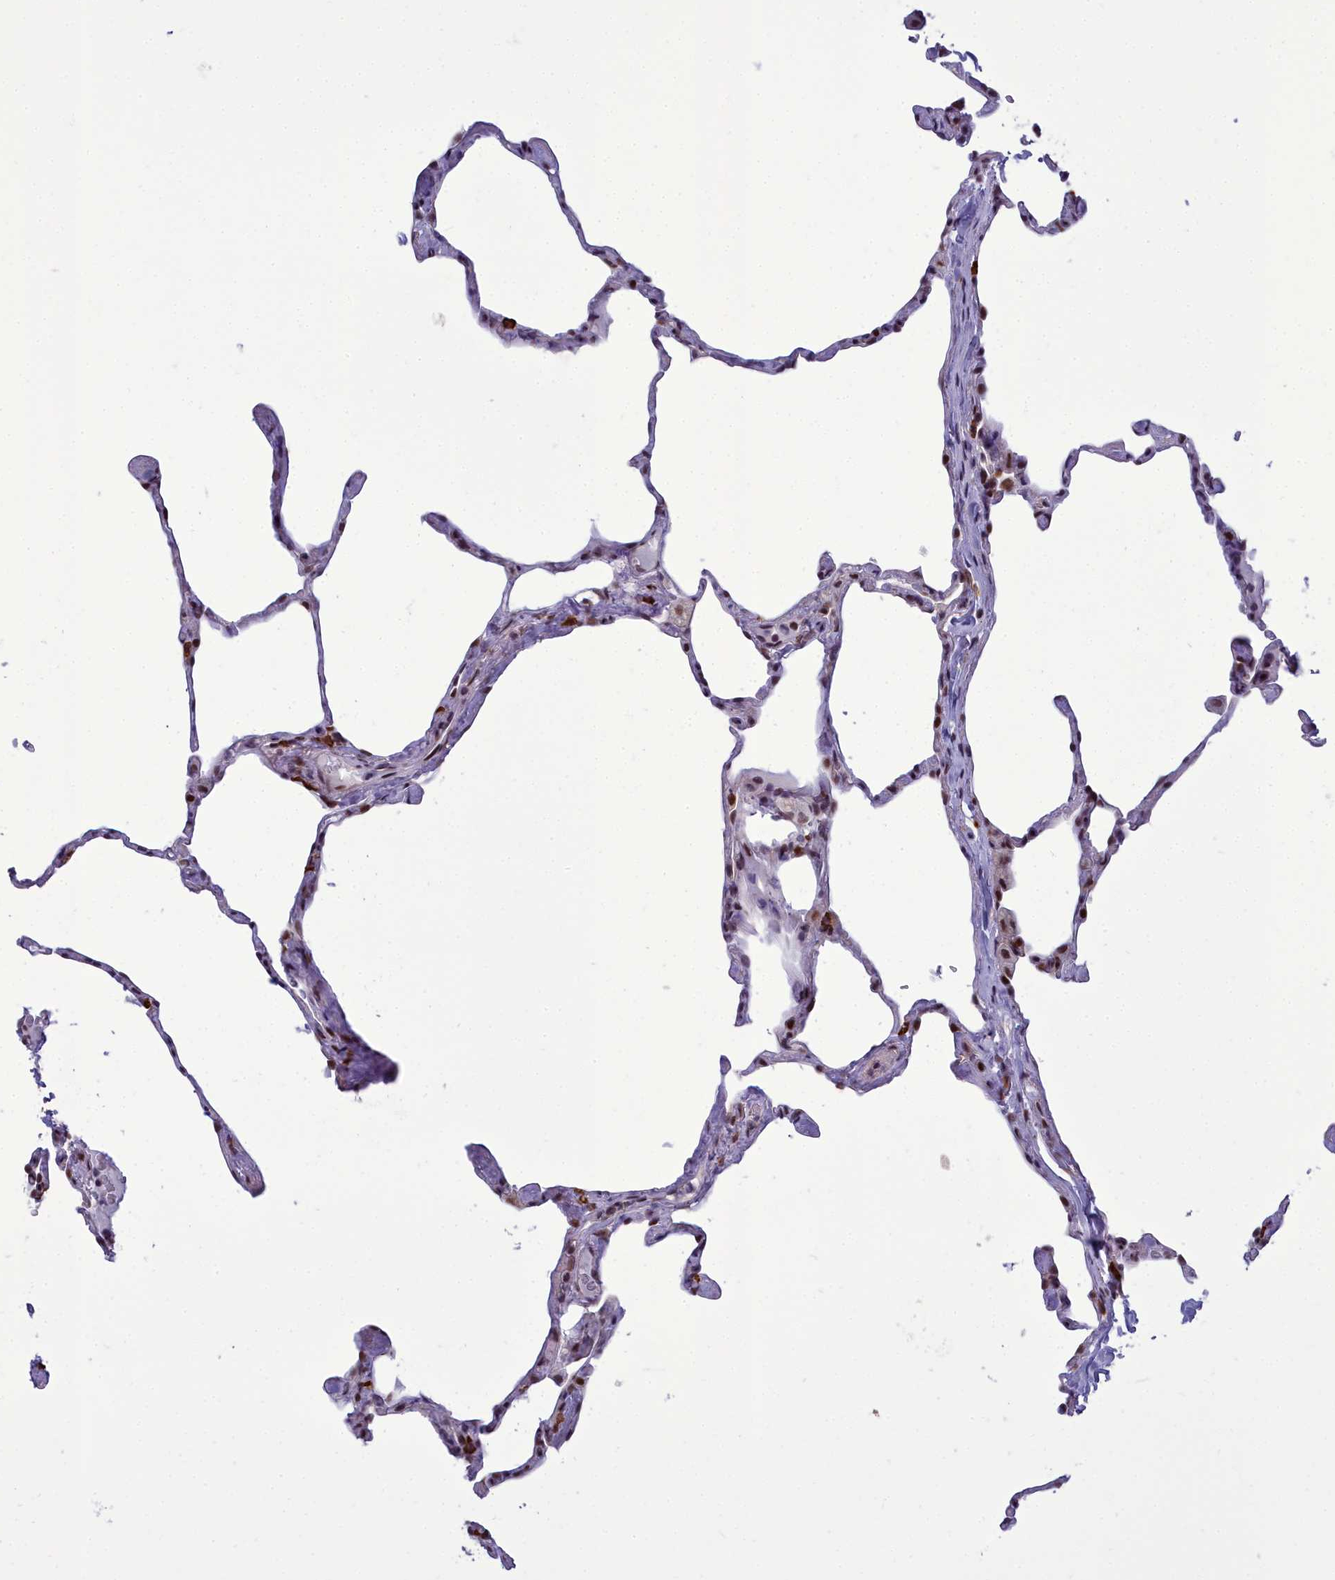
{"staining": {"intensity": "moderate", "quantity": "<25%", "location": "nuclear"}, "tissue": "lung", "cell_type": "Alveolar cells", "image_type": "normal", "snomed": [{"axis": "morphology", "description": "Normal tissue, NOS"}, {"axis": "topography", "description": "Lung"}], "caption": "Immunohistochemical staining of benign lung displays moderate nuclear protein staining in approximately <25% of alveolar cells.", "gene": "CEACAM19", "patient": {"sex": "male", "age": 65}}